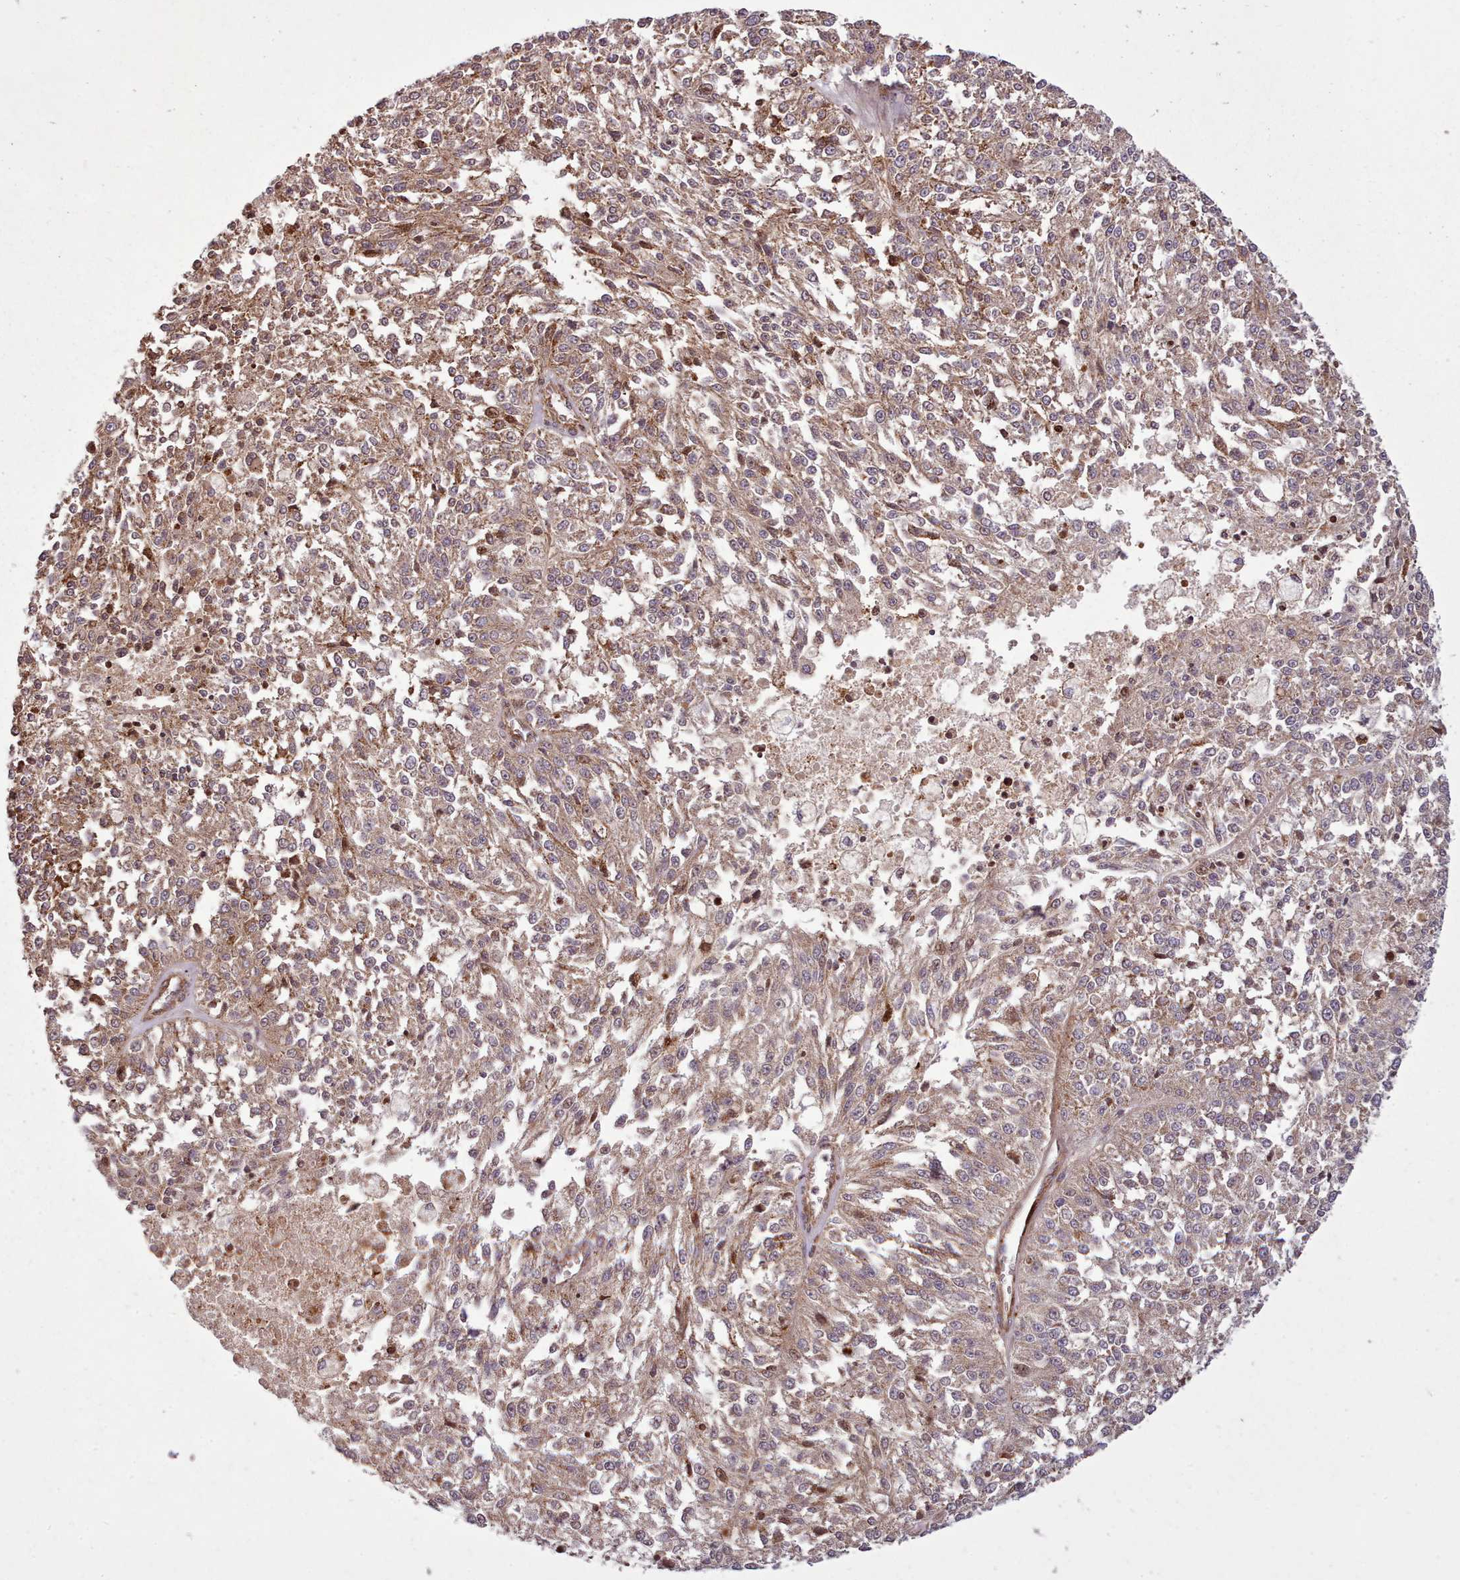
{"staining": {"intensity": "moderate", "quantity": "25%-75%", "location": "cytoplasmic/membranous"}, "tissue": "melanoma", "cell_type": "Tumor cells", "image_type": "cancer", "snomed": [{"axis": "morphology", "description": "Malignant melanoma, NOS"}, {"axis": "topography", "description": "Skin"}], "caption": "The image demonstrates staining of melanoma, revealing moderate cytoplasmic/membranous protein positivity (brown color) within tumor cells.", "gene": "NLRP7", "patient": {"sex": "female", "age": 64}}